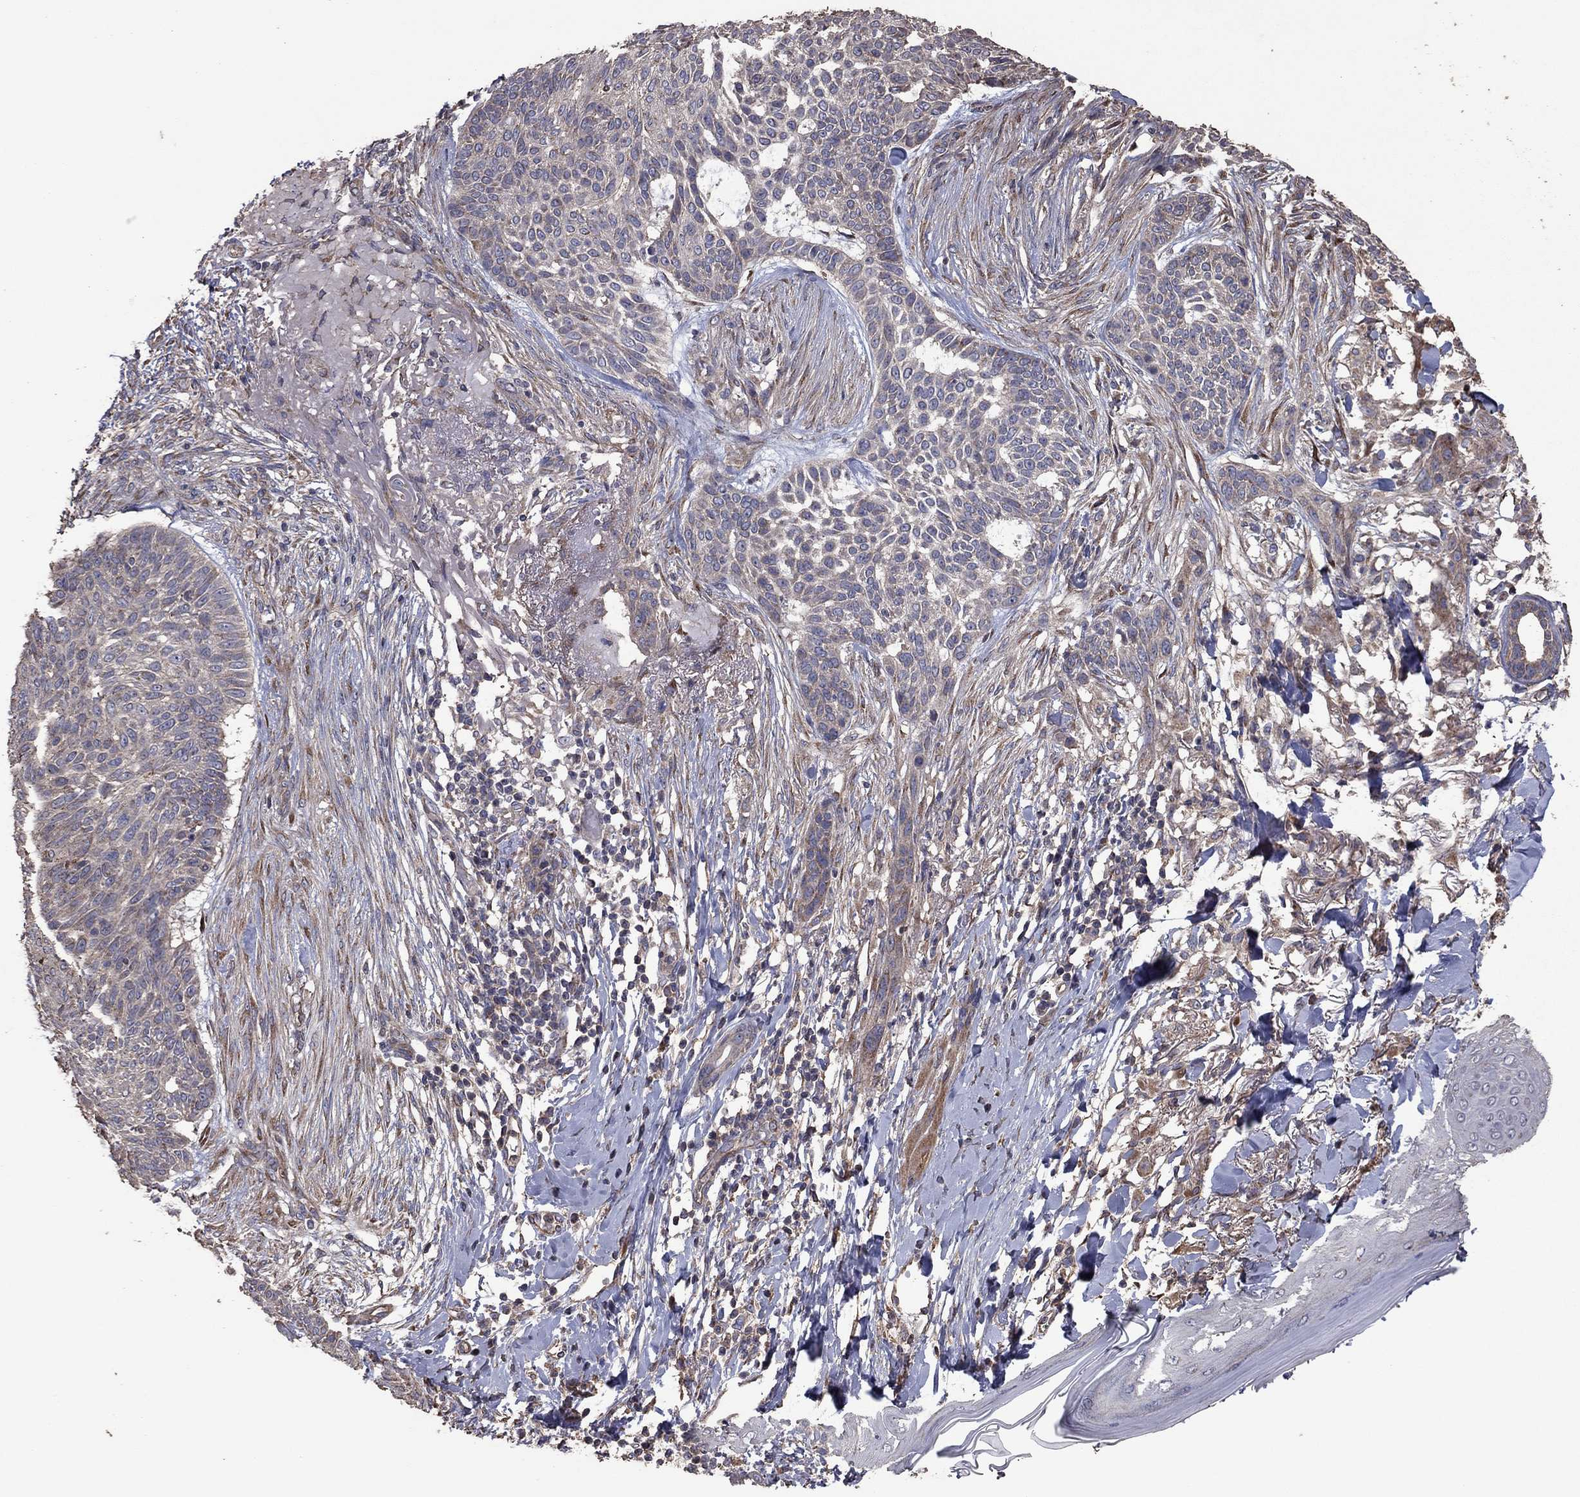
{"staining": {"intensity": "weak", "quantity": "25%-75%", "location": "cytoplasmic/membranous"}, "tissue": "skin cancer", "cell_type": "Tumor cells", "image_type": "cancer", "snomed": [{"axis": "morphology", "description": "Normal tissue, NOS"}, {"axis": "morphology", "description": "Basal cell carcinoma"}, {"axis": "topography", "description": "Skin"}], "caption": "Protein expression by IHC demonstrates weak cytoplasmic/membranous positivity in approximately 25%-75% of tumor cells in skin cancer (basal cell carcinoma).", "gene": "FLT4", "patient": {"sex": "male", "age": 84}}